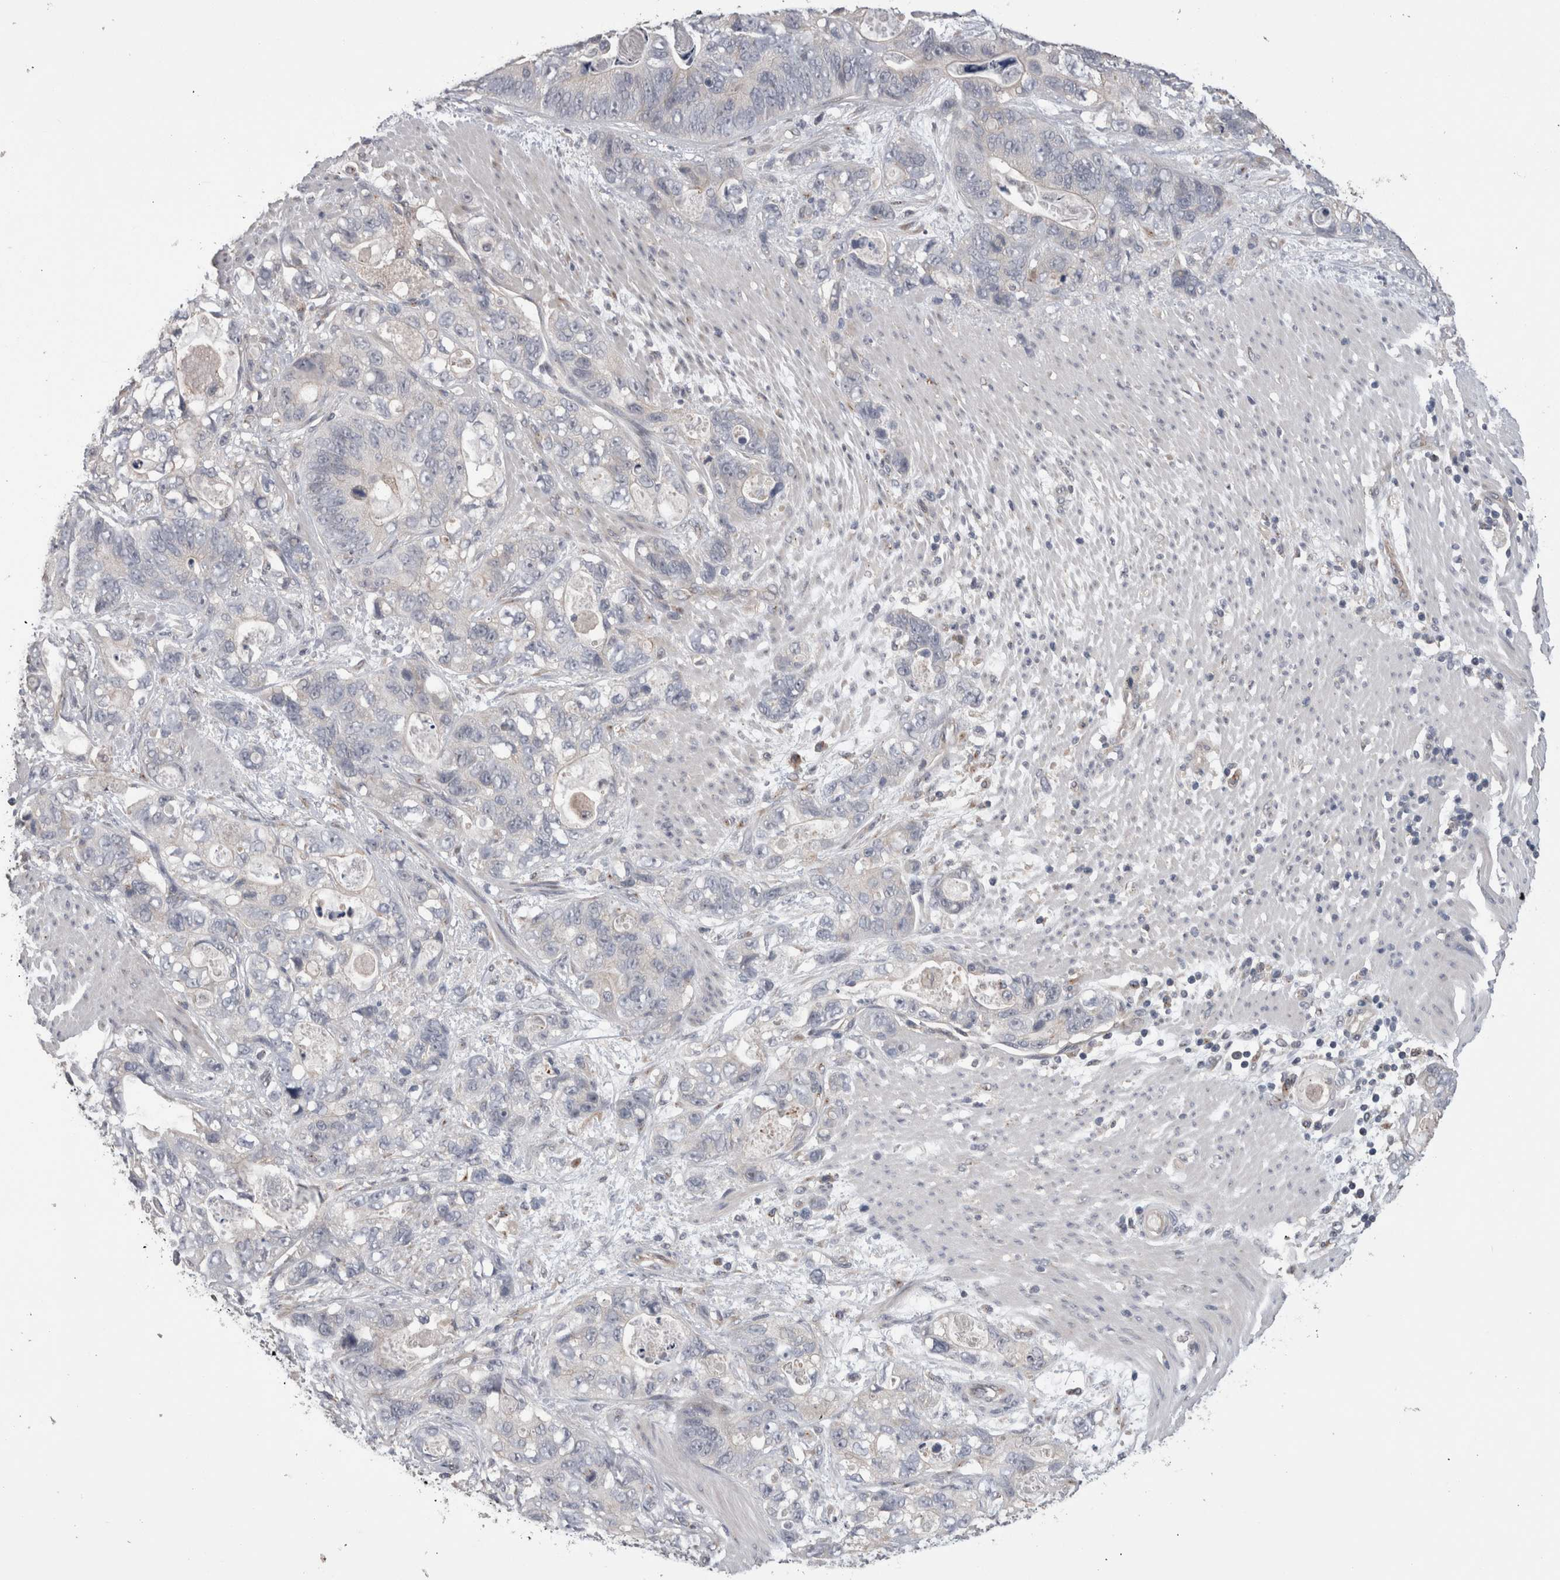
{"staining": {"intensity": "negative", "quantity": "none", "location": "none"}, "tissue": "stomach cancer", "cell_type": "Tumor cells", "image_type": "cancer", "snomed": [{"axis": "morphology", "description": "Normal tissue, NOS"}, {"axis": "morphology", "description": "Adenocarcinoma, NOS"}, {"axis": "topography", "description": "Stomach"}], "caption": "Image shows no protein positivity in tumor cells of stomach cancer tissue. The staining is performed using DAB (3,3'-diaminobenzidine) brown chromogen with nuclei counter-stained in using hematoxylin.", "gene": "DCTN6", "patient": {"sex": "female", "age": 89}}